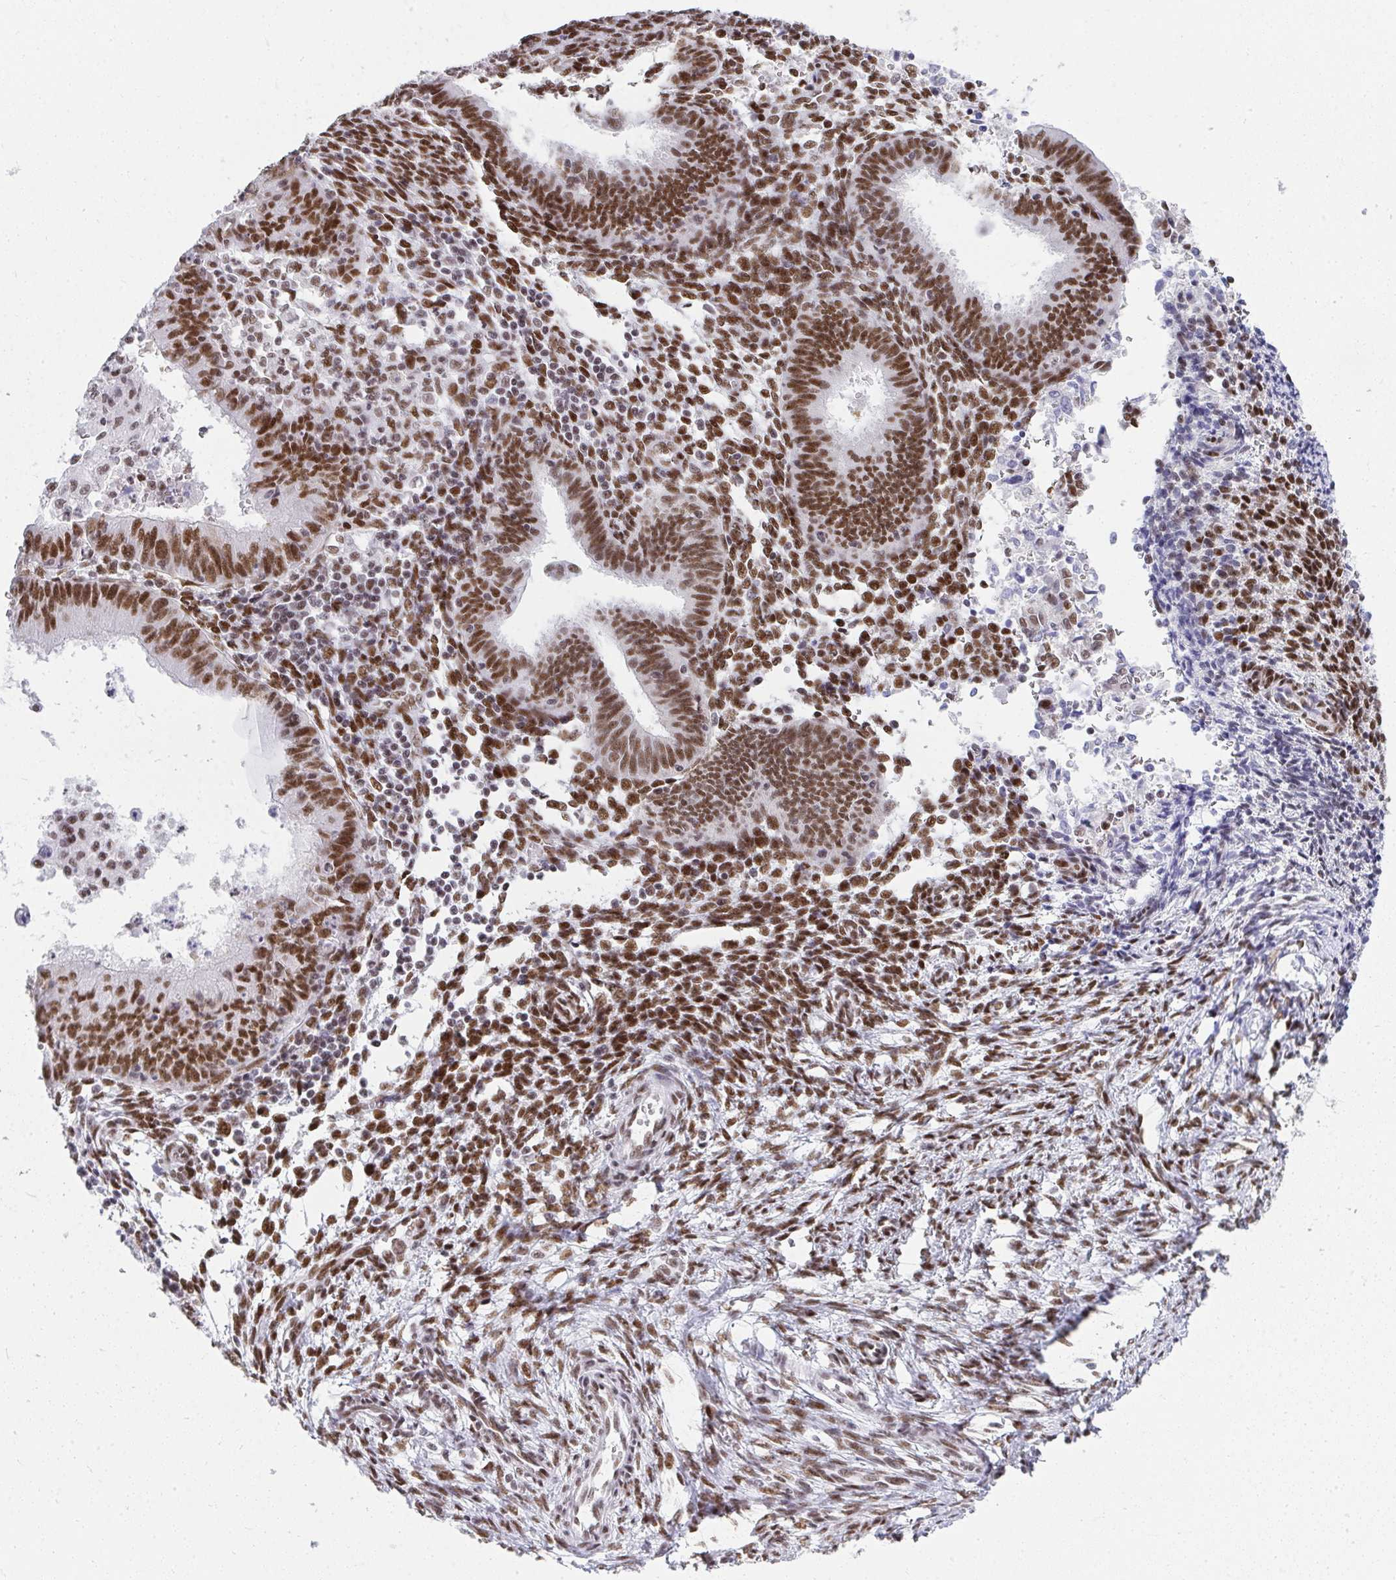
{"staining": {"intensity": "strong", "quantity": ">75%", "location": "nuclear"}, "tissue": "endometrial cancer", "cell_type": "Tumor cells", "image_type": "cancer", "snomed": [{"axis": "morphology", "description": "Adenocarcinoma, NOS"}, {"axis": "topography", "description": "Endometrium"}], "caption": "IHC (DAB (3,3'-diaminobenzidine)) staining of human adenocarcinoma (endometrial) exhibits strong nuclear protein expression in about >75% of tumor cells.", "gene": "CREBBP", "patient": {"sex": "female", "age": 50}}